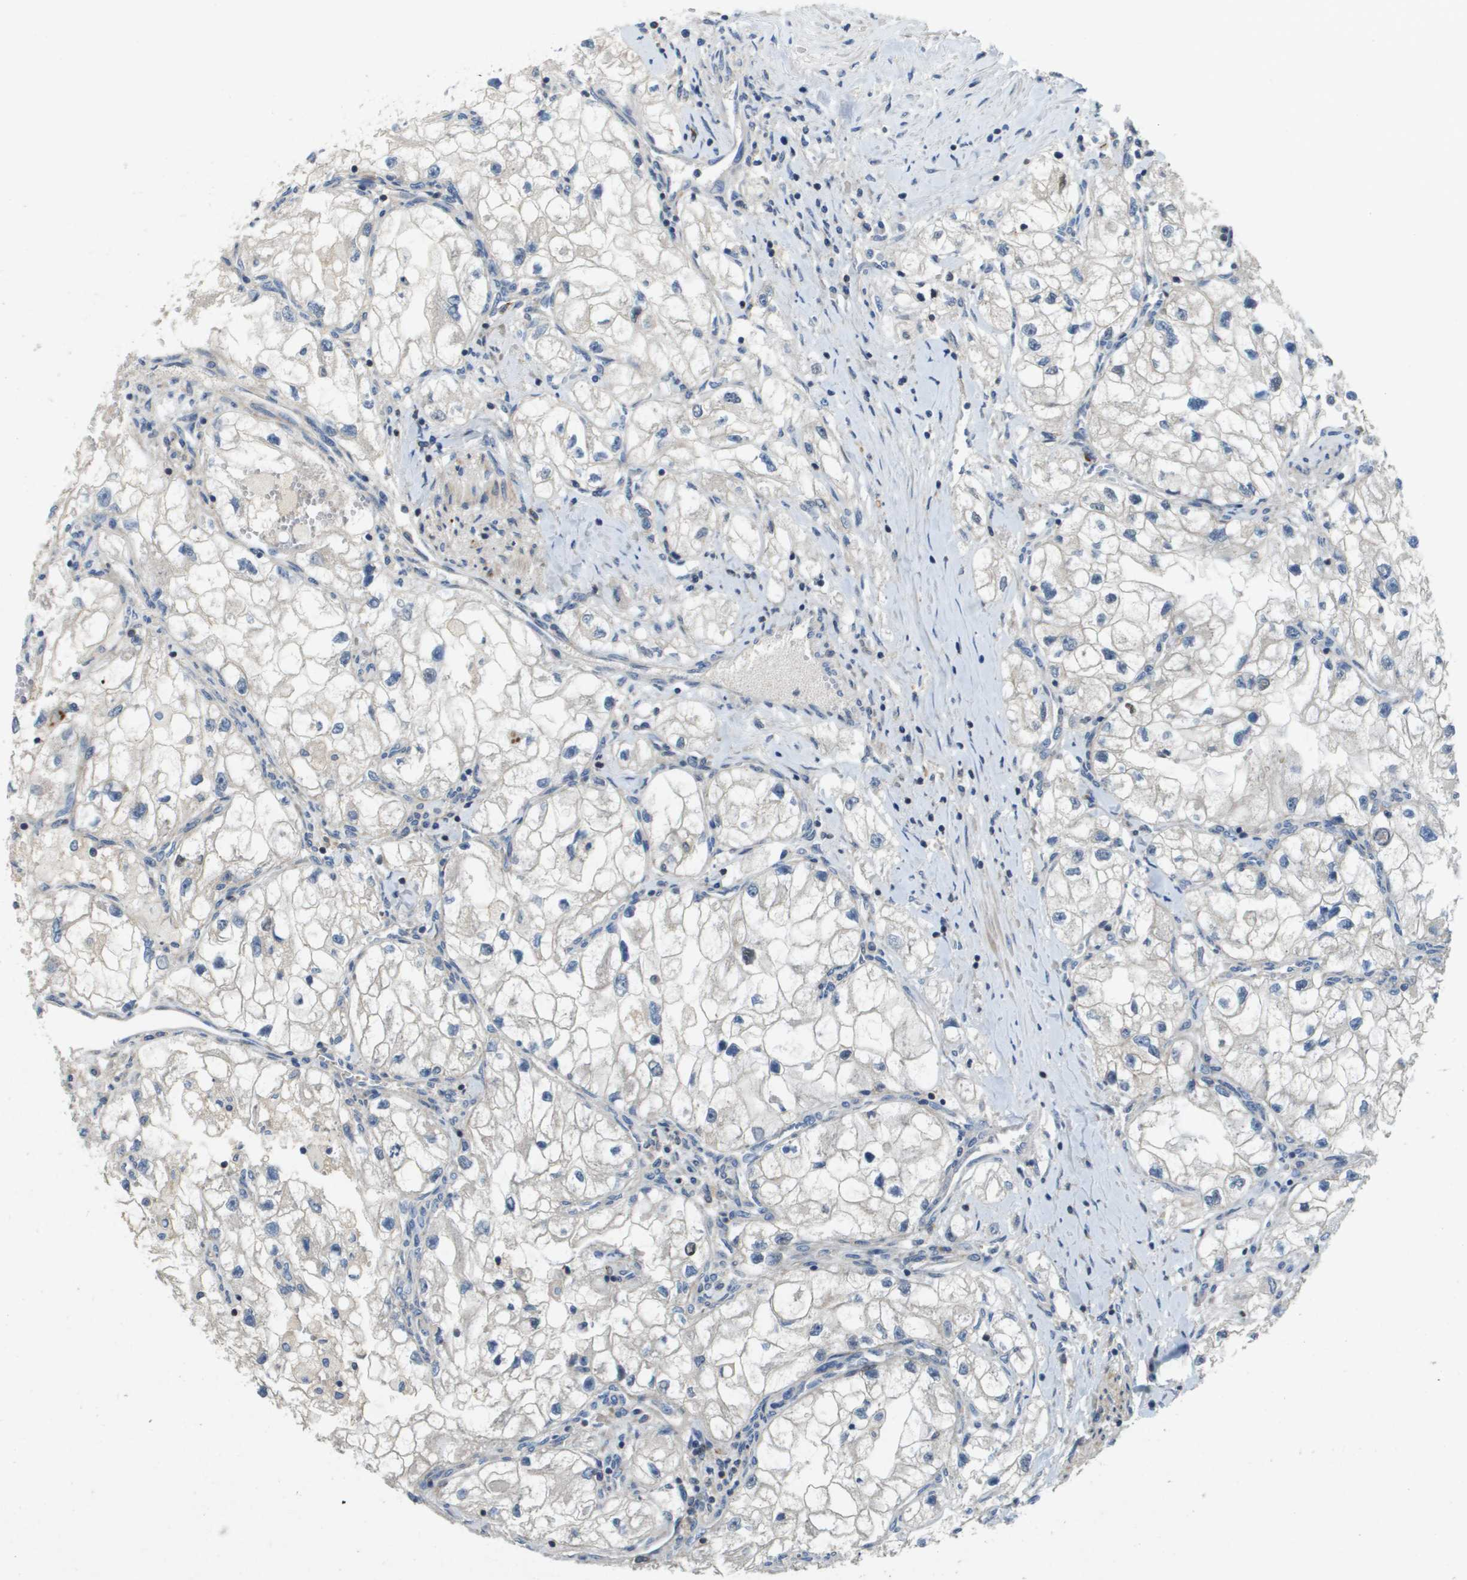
{"staining": {"intensity": "negative", "quantity": "none", "location": "none"}, "tissue": "renal cancer", "cell_type": "Tumor cells", "image_type": "cancer", "snomed": [{"axis": "morphology", "description": "Adenocarcinoma, NOS"}, {"axis": "topography", "description": "Kidney"}], "caption": "Micrograph shows no protein positivity in tumor cells of renal cancer (adenocarcinoma) tissue. Nuclei are stained in blue.", "gene": "SCN4B", "patient": {"sex": "female", "age": 70}}